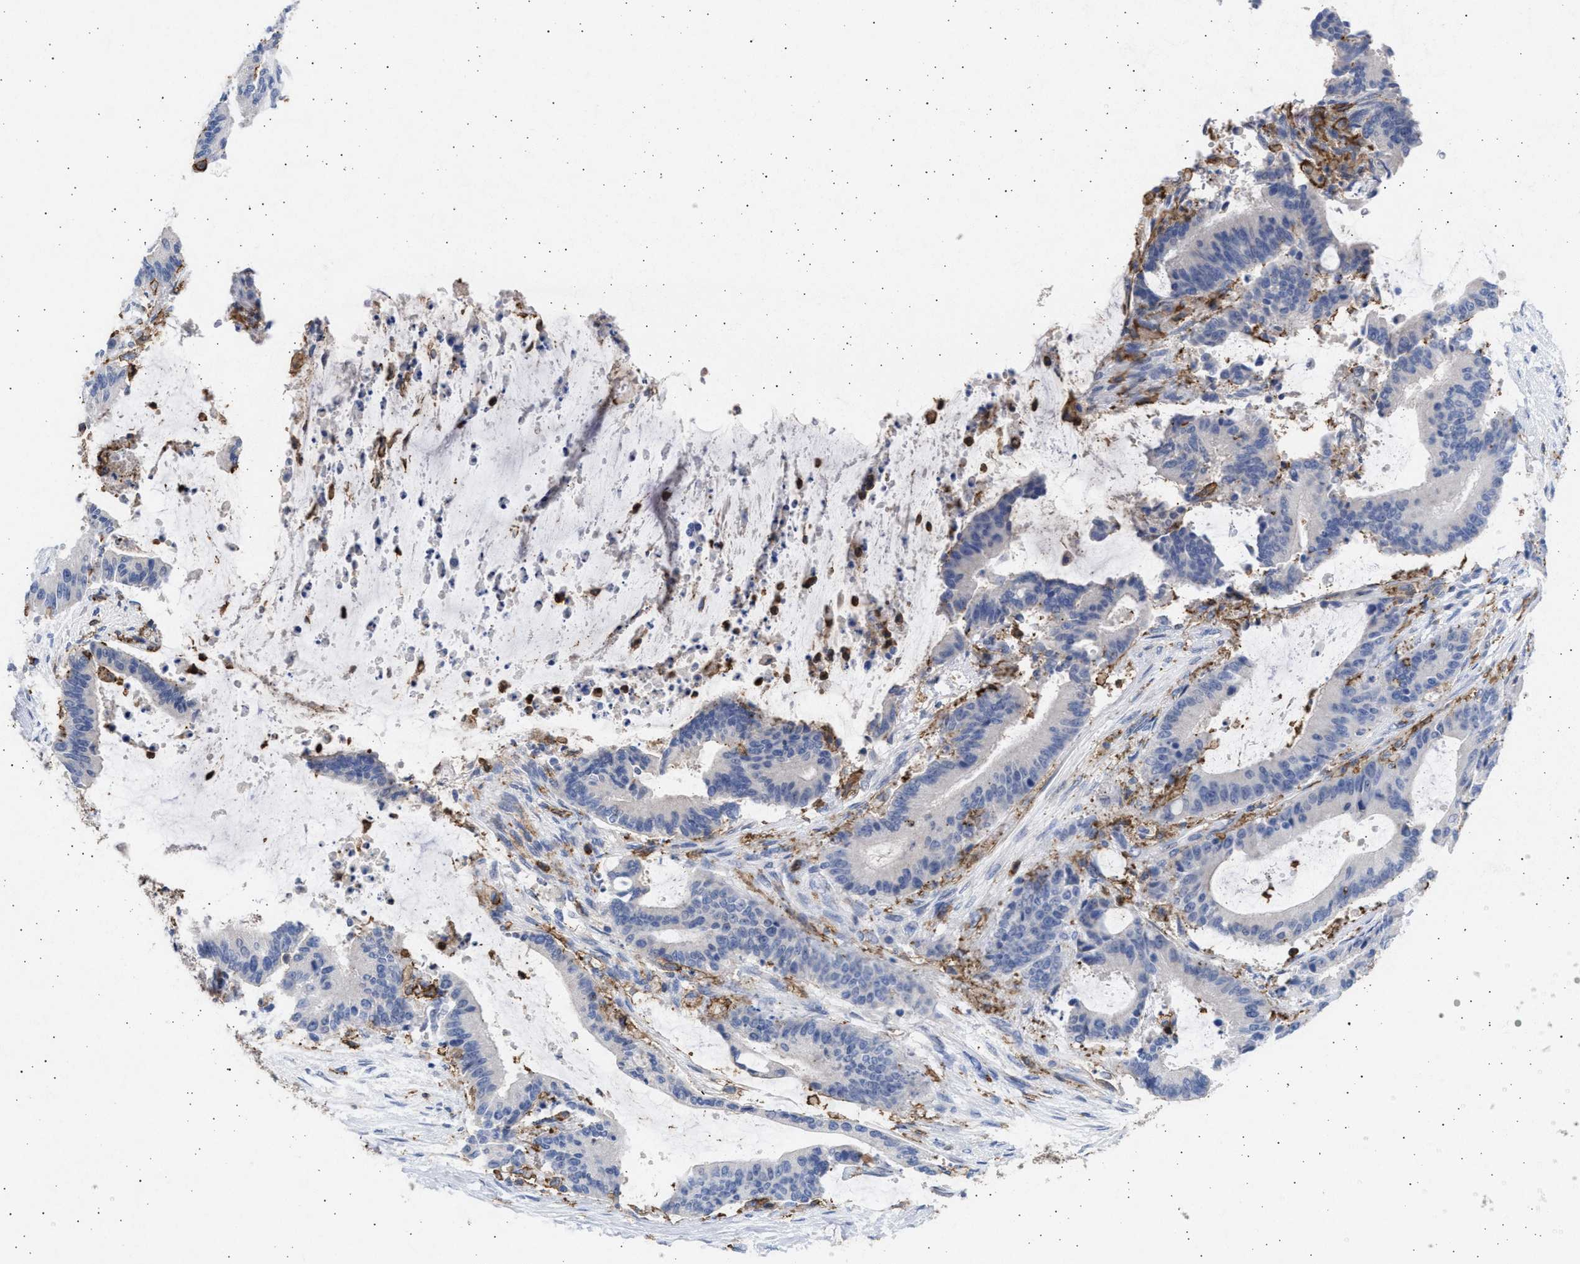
{"staining": {"intensity": "negative", "quantity": "none", "location": "none"}, "tissue": "liver cancer", "cell_type": "Tumor cells", "image_type": "cancer", "snomed": [{"axis": "morphology", "description": "Cholangiocarcinoma"}, {"axis": "topography", "description": "Liver"}], "caption": "High magnification brightfield microscopy of liver cancer (cholangiocarcinoma) stained with DAB (brown) and counterstained with hematoxylin (blue): tumor cells show no significant staining. The staining is performed using DAB (3,3'-diaminobenzidine) brown chromogen with nuclei counter-stained in using hematoxylin.", "gene": "FCER1A", "patient": {"sex": "female", "age": 73}}